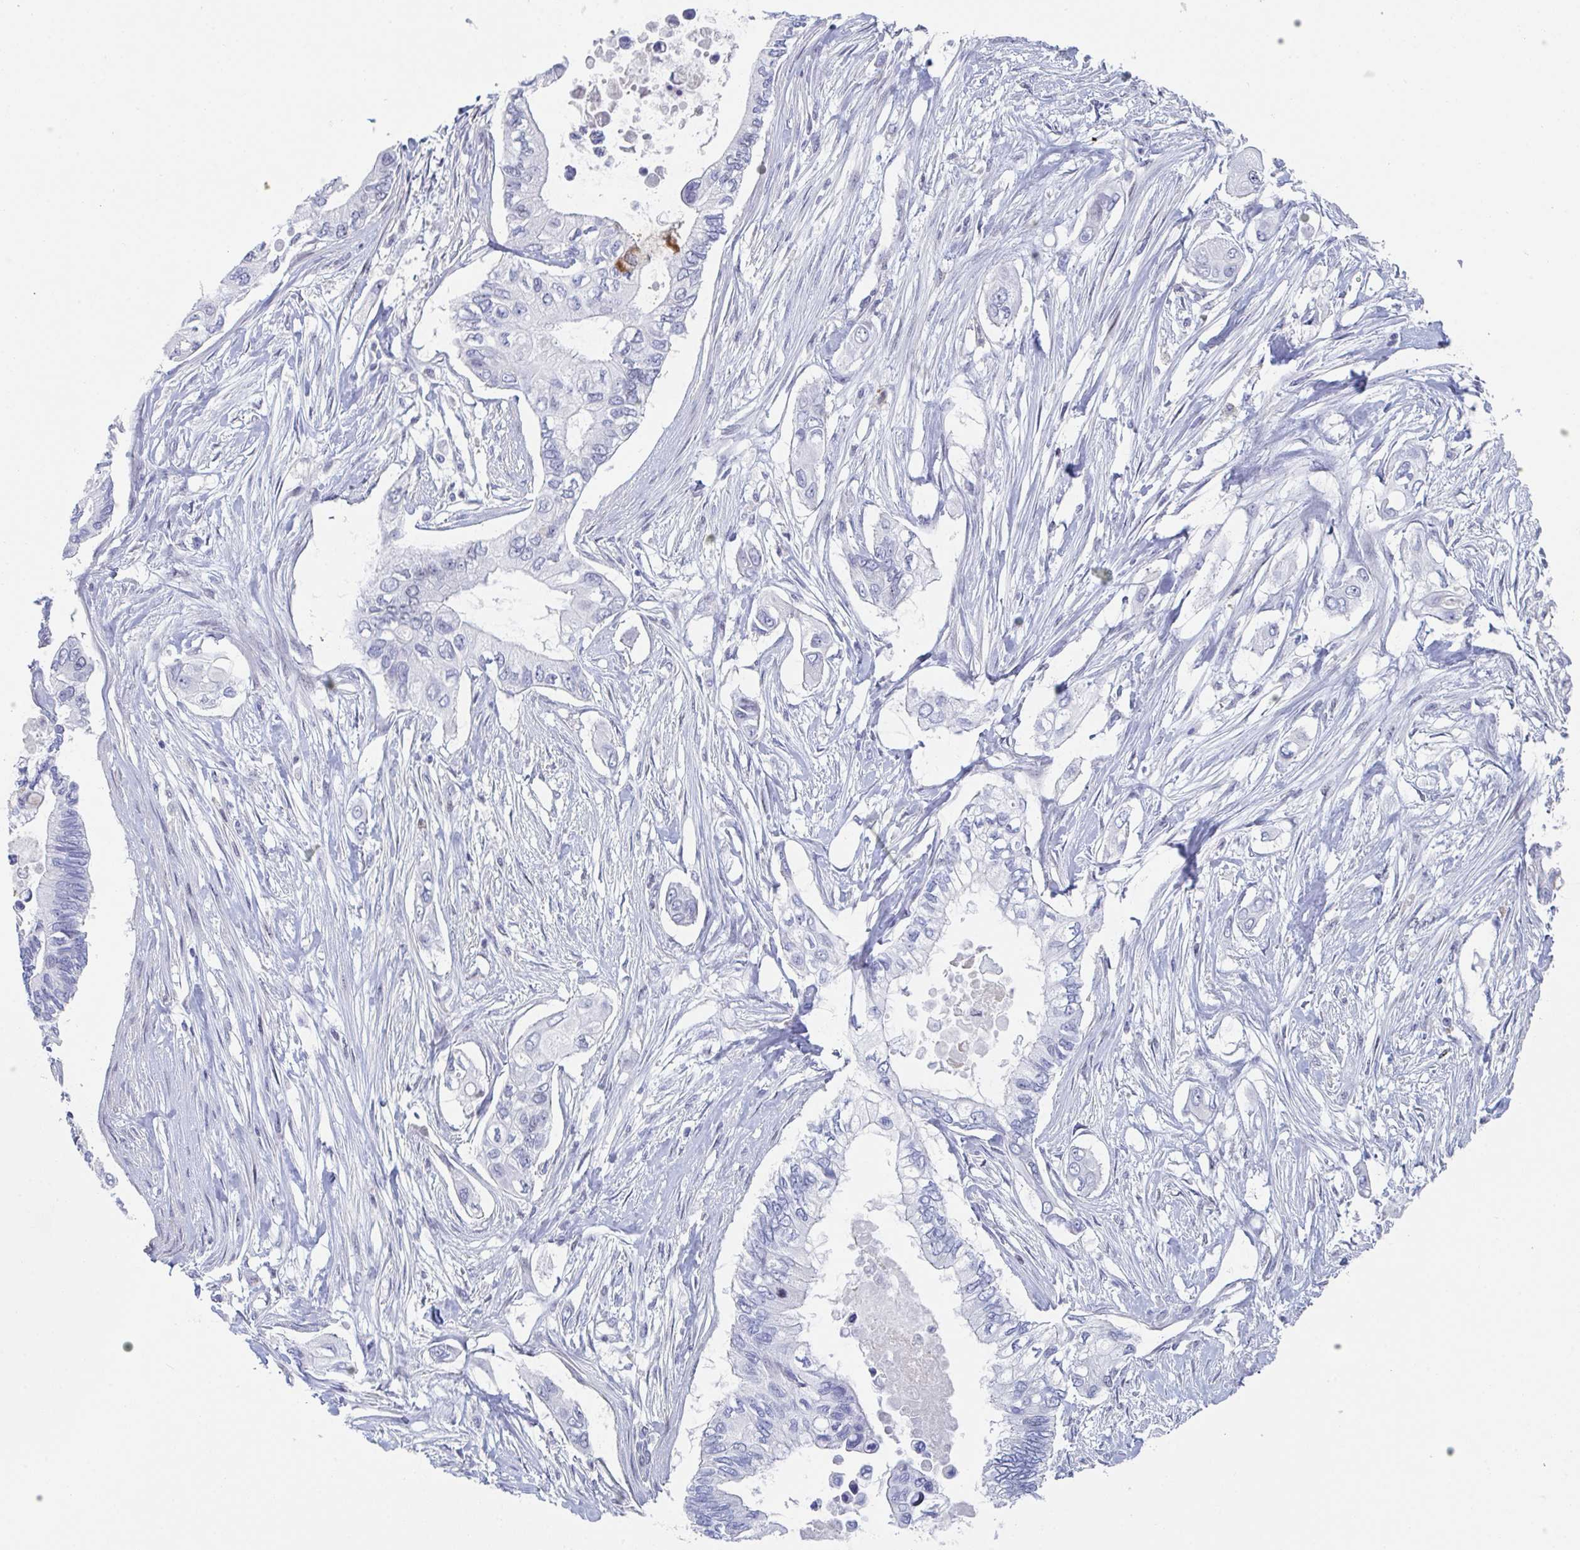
{"staining": {"intensity": "negative", "quantity": "none", "location": "none"}, "tissue": "pancreatic cancer", "cell_type": "Tumor cells", "image_type": "cancer", "snomed": [{"axis": "morphology", "description": "Adenocarcinoma, NOS"}, {"axis": "topography", "description": "Pancreas"}], "caption": "Pancreatic adenocarcinoma stained for a protein using immunohistochemistry demonstrates no staining tumor cells.", "gene": "CENPT", "patient": {"sex": "female", "age": 63}}